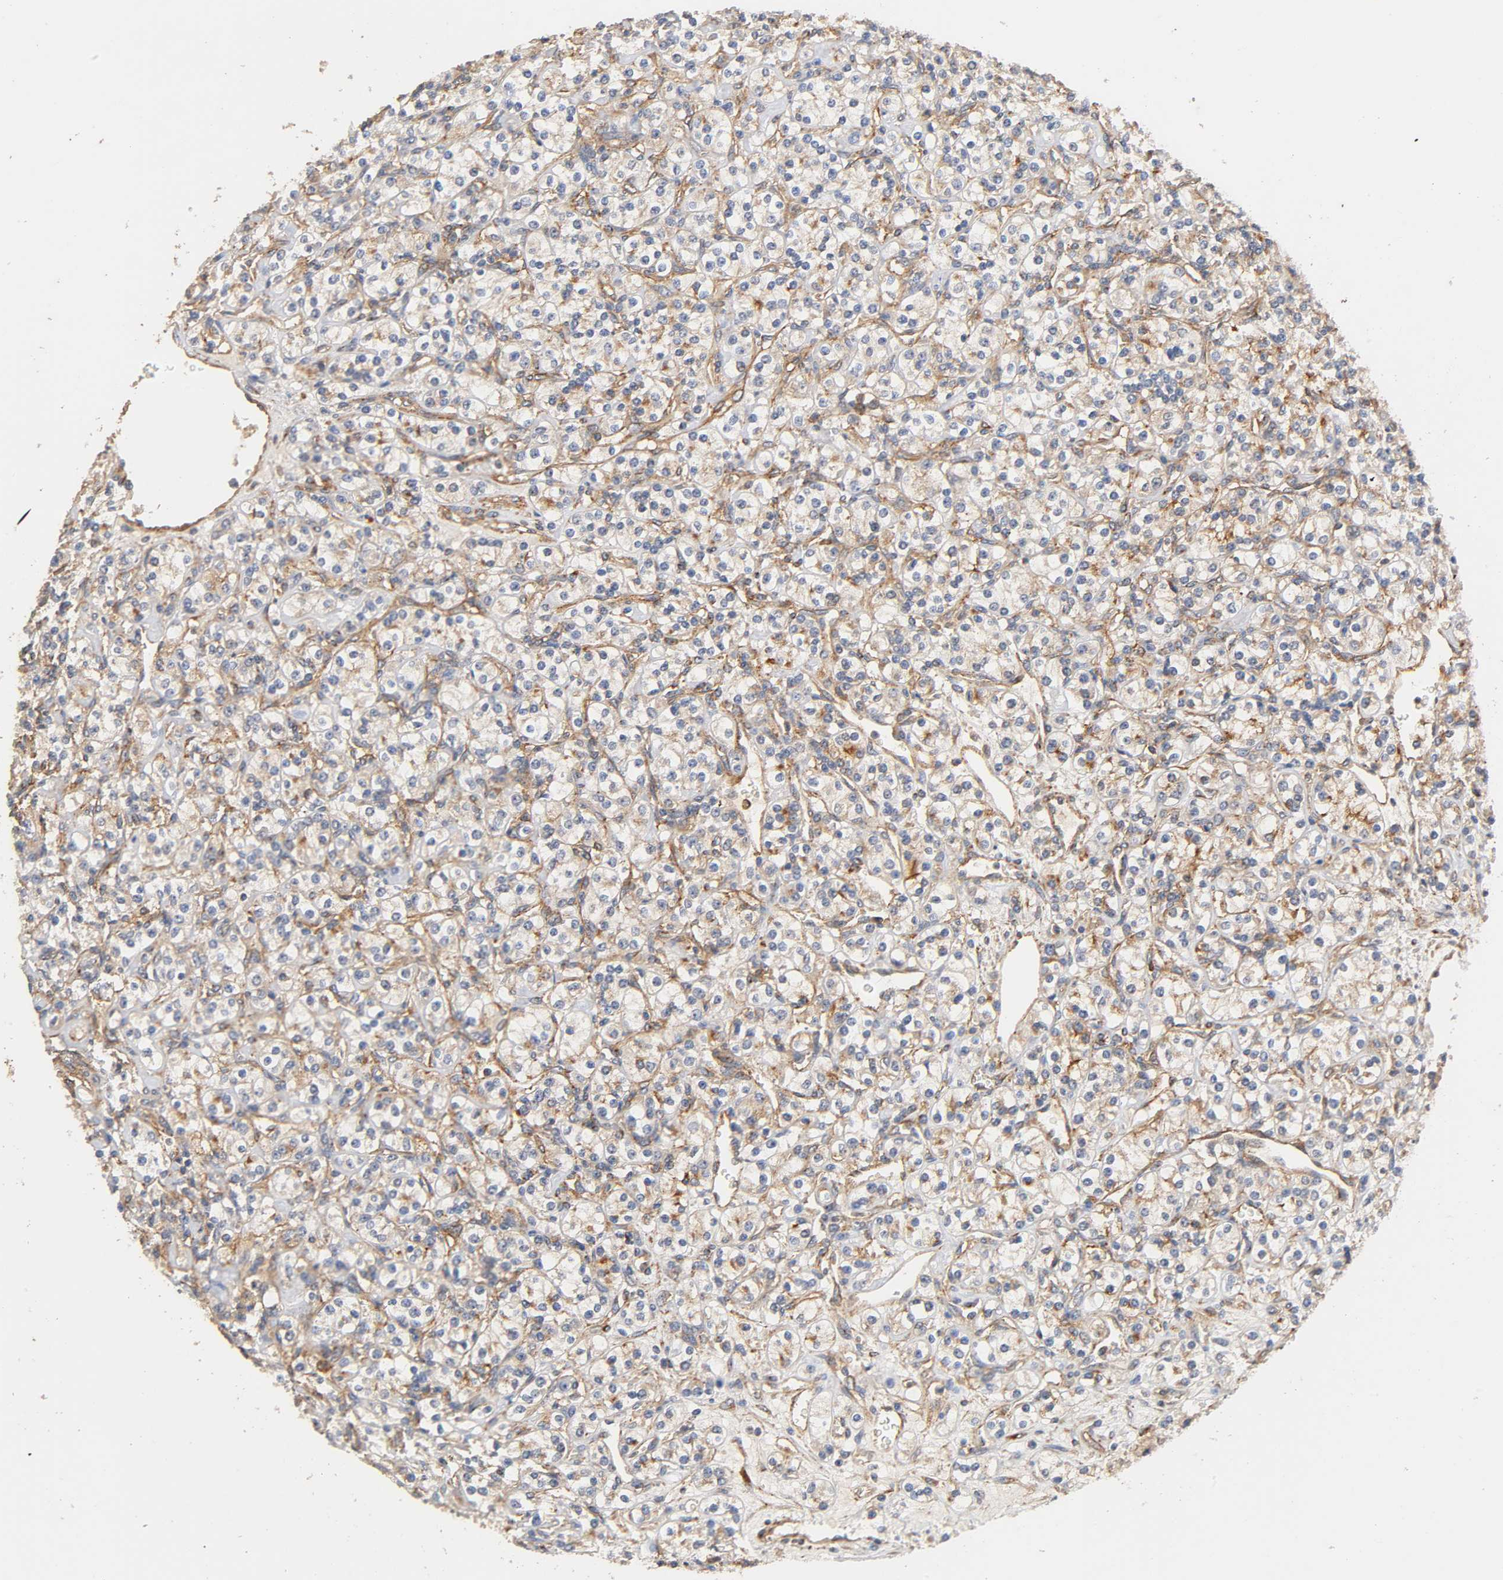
{"staining": {"intensity": "weak", "quantity": "25%-75%", "location": "cytoplasmic/membranous"}, "tissue": "renal cancer", "cell_type": "Tumor cells", "image_type": "cancer", "snomed": [{"axis": "morphology", "description": "Adenocarcinoma, NOS"}, {"axis": "topography", "description": "Kidney"}], "caption": "An IHC image of tumor tissue is shown. Protein staining in brown highlights weak cytoplasmic/membranous positivity in renal adenocarcinoma within tumor cells.", "gene": "IFITM3", "patient": {"sex": "male", "age": 77}}